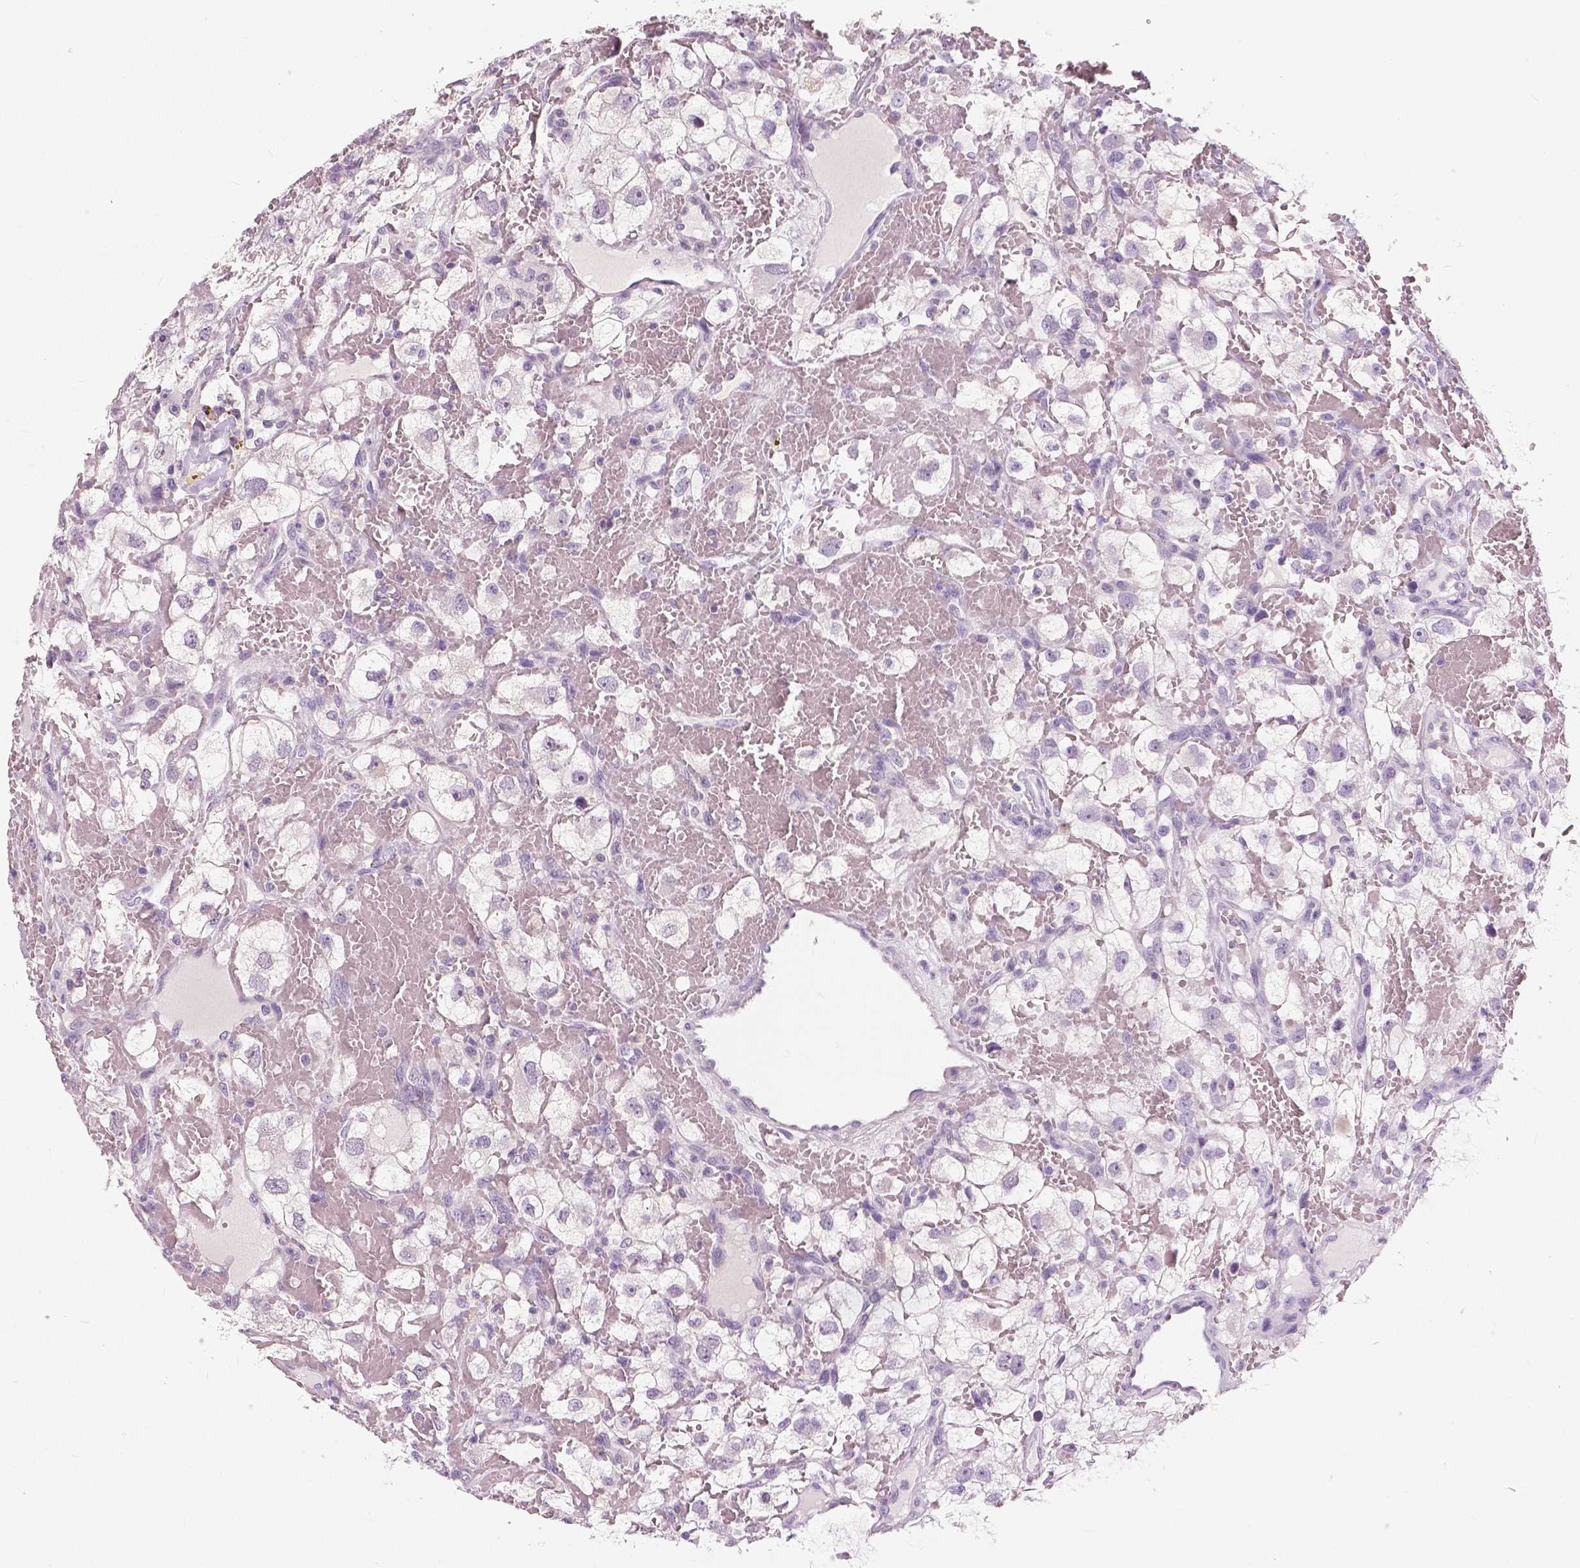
{"staining": {"intensity": "negative", "quantity": "none", "location": "none"}, "tissue": "renal cancer", "cell_type": "Tumor cells", "image_type": "cancer", "snomed": [{"axis": "morphology", "description": "Adenocarcinoma, NOS"}, {"axis": "topography", "description": "Kidney"}], "caption": "IHC of renal adenocarcinoma reveals no positivity in tumor cells.", "gene": "NECAB1", "patient": {"sex": "male", "age": 59}}